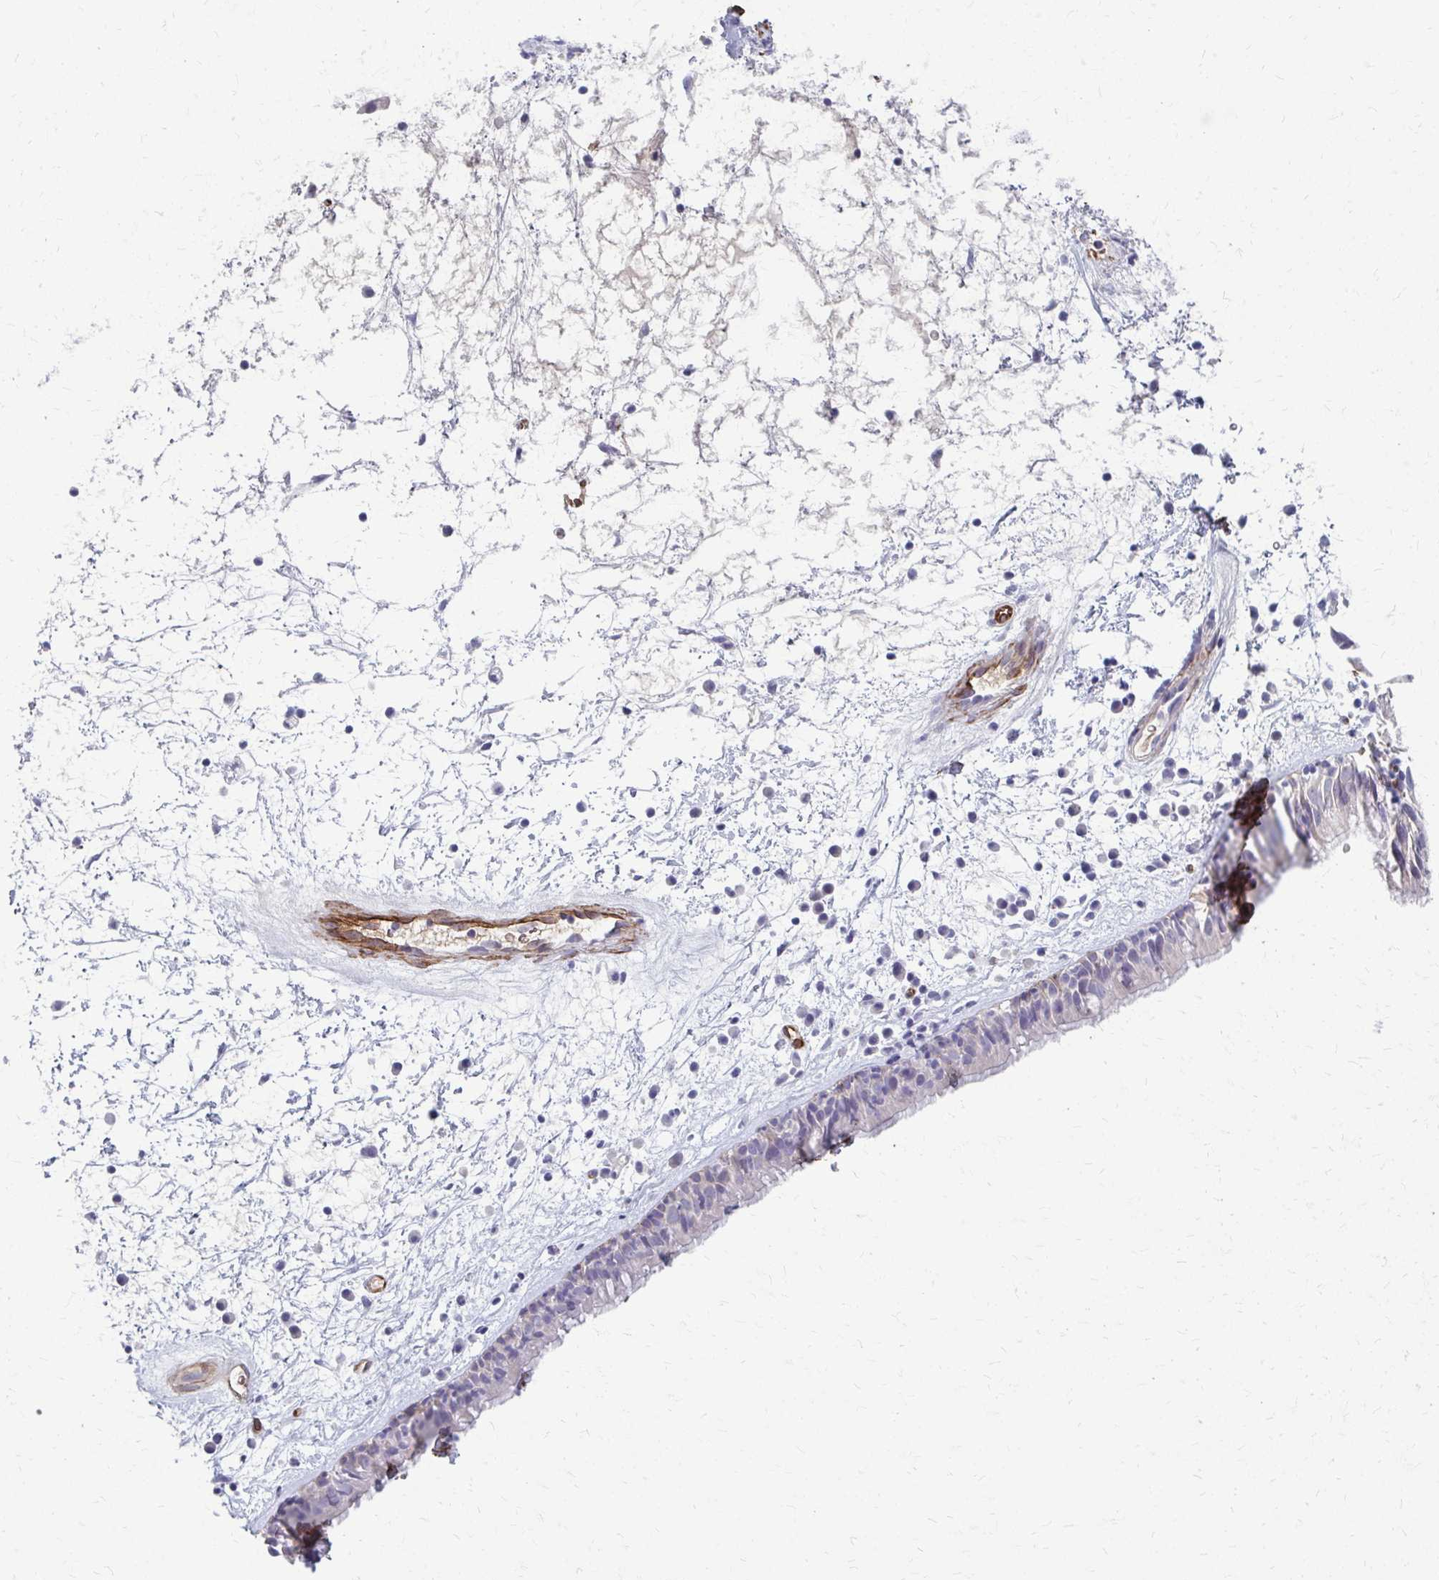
{"staining": {"intensity": "weak", "quantity": "<25%", "location": "cytoplasmic/membranous"}, "tissue": "nasopharynx", "cell_type": "Respiratory epithelial cells", "image_type": "normal", "snomed": [{"axis": "morphology", "description": "Normal tissue, NOS"}, {"axis": "topography", "description": "Nasopharynx"}], "caption": "The histopathology image shows no significant positivity in respiratory epithelial cells of nasopharynx.", "gene": "ADIPOQ", "patient": {"sex": "male", "age": 24}}